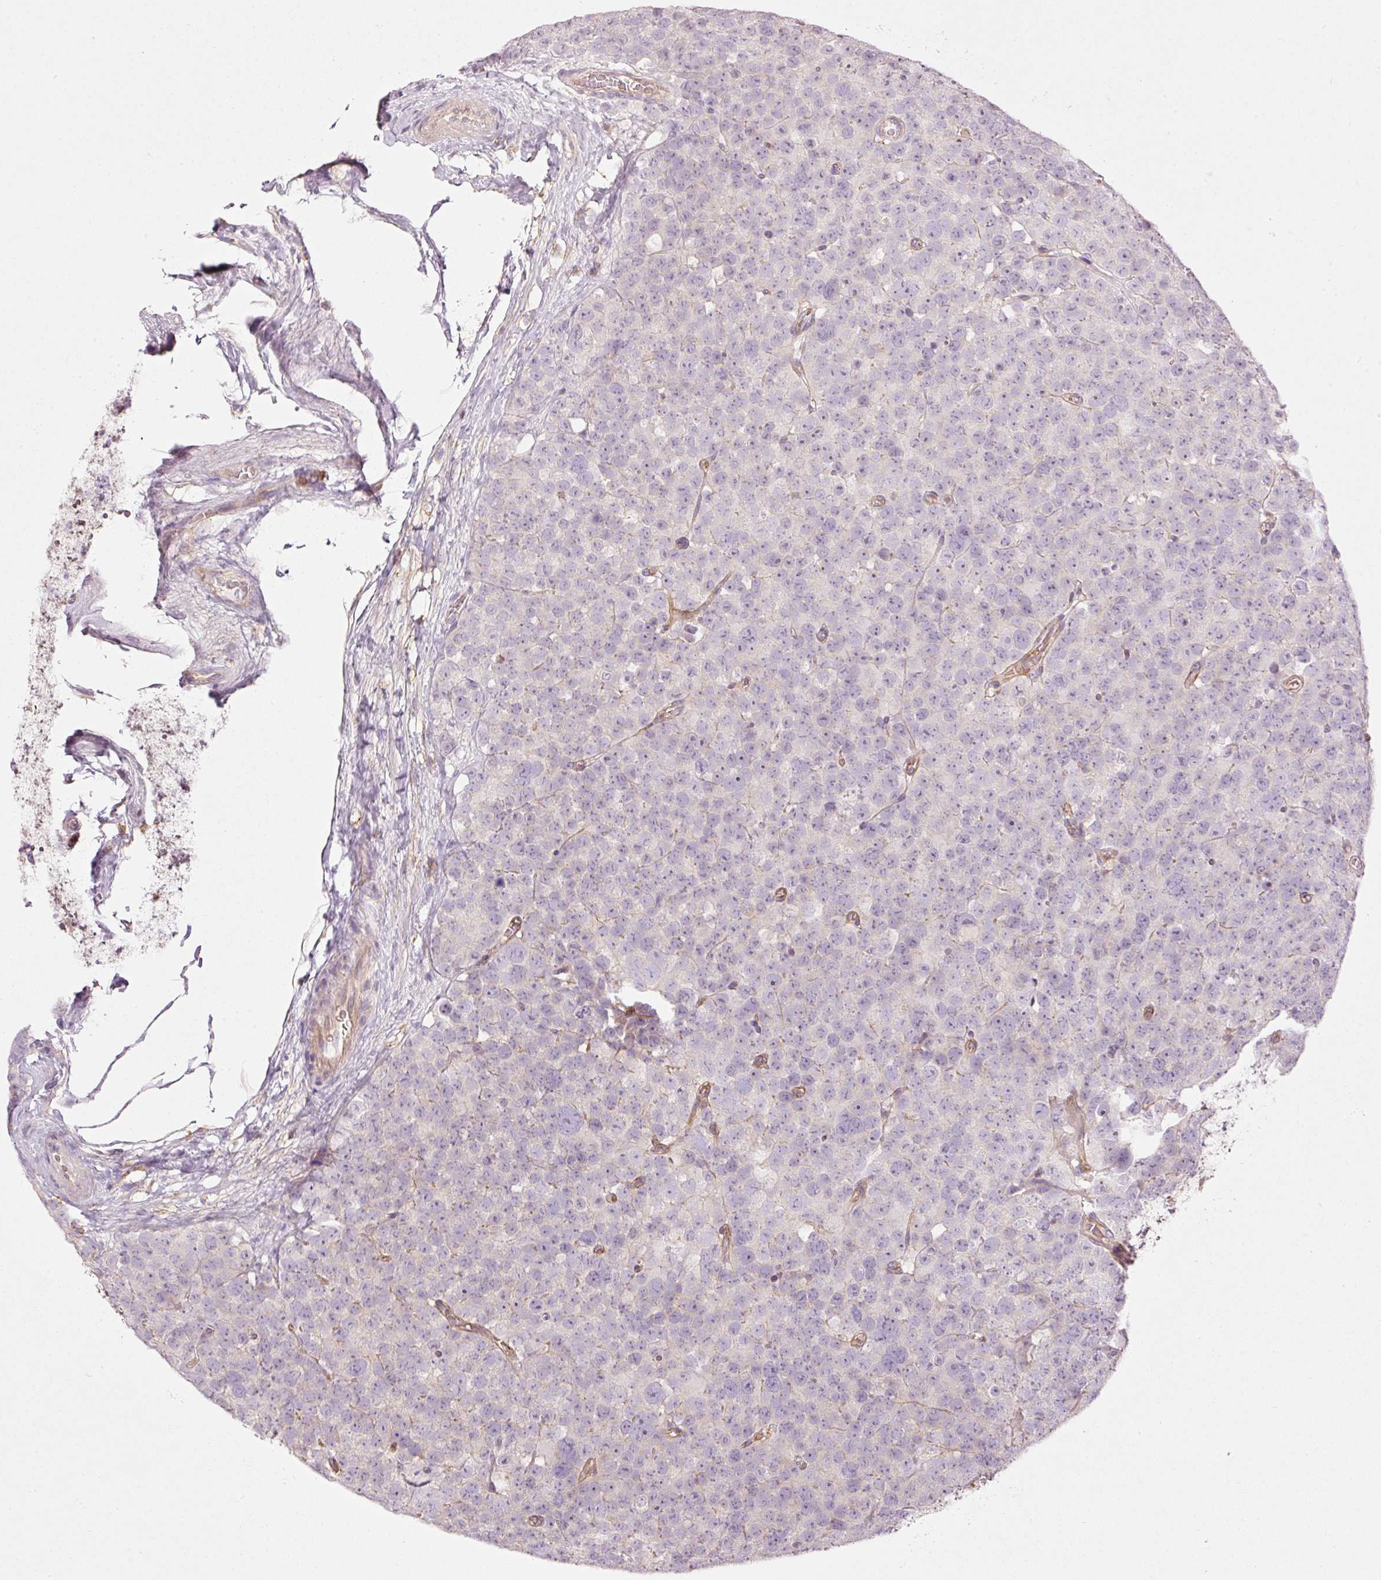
{"staining": {"intensity": "negative", "quantity": "none", "location": "none"}, "tissue": "testis cancer", "cell_type": "Tumor cells", "image_type": "cancer", "snomed": [{"axis": "morphology", "description": "Seminoma, NOS"}, {"axis": "topography", "description": "Testis"}], "caption": "DAB (3,3'-diaminobenzidine) immunohistochemical staining of human testis cancer (seminoma) demonstrates no significant staining in tumor cells.", "gene": "SIPA1", "patient": {"sex": "male", "age": 71}}